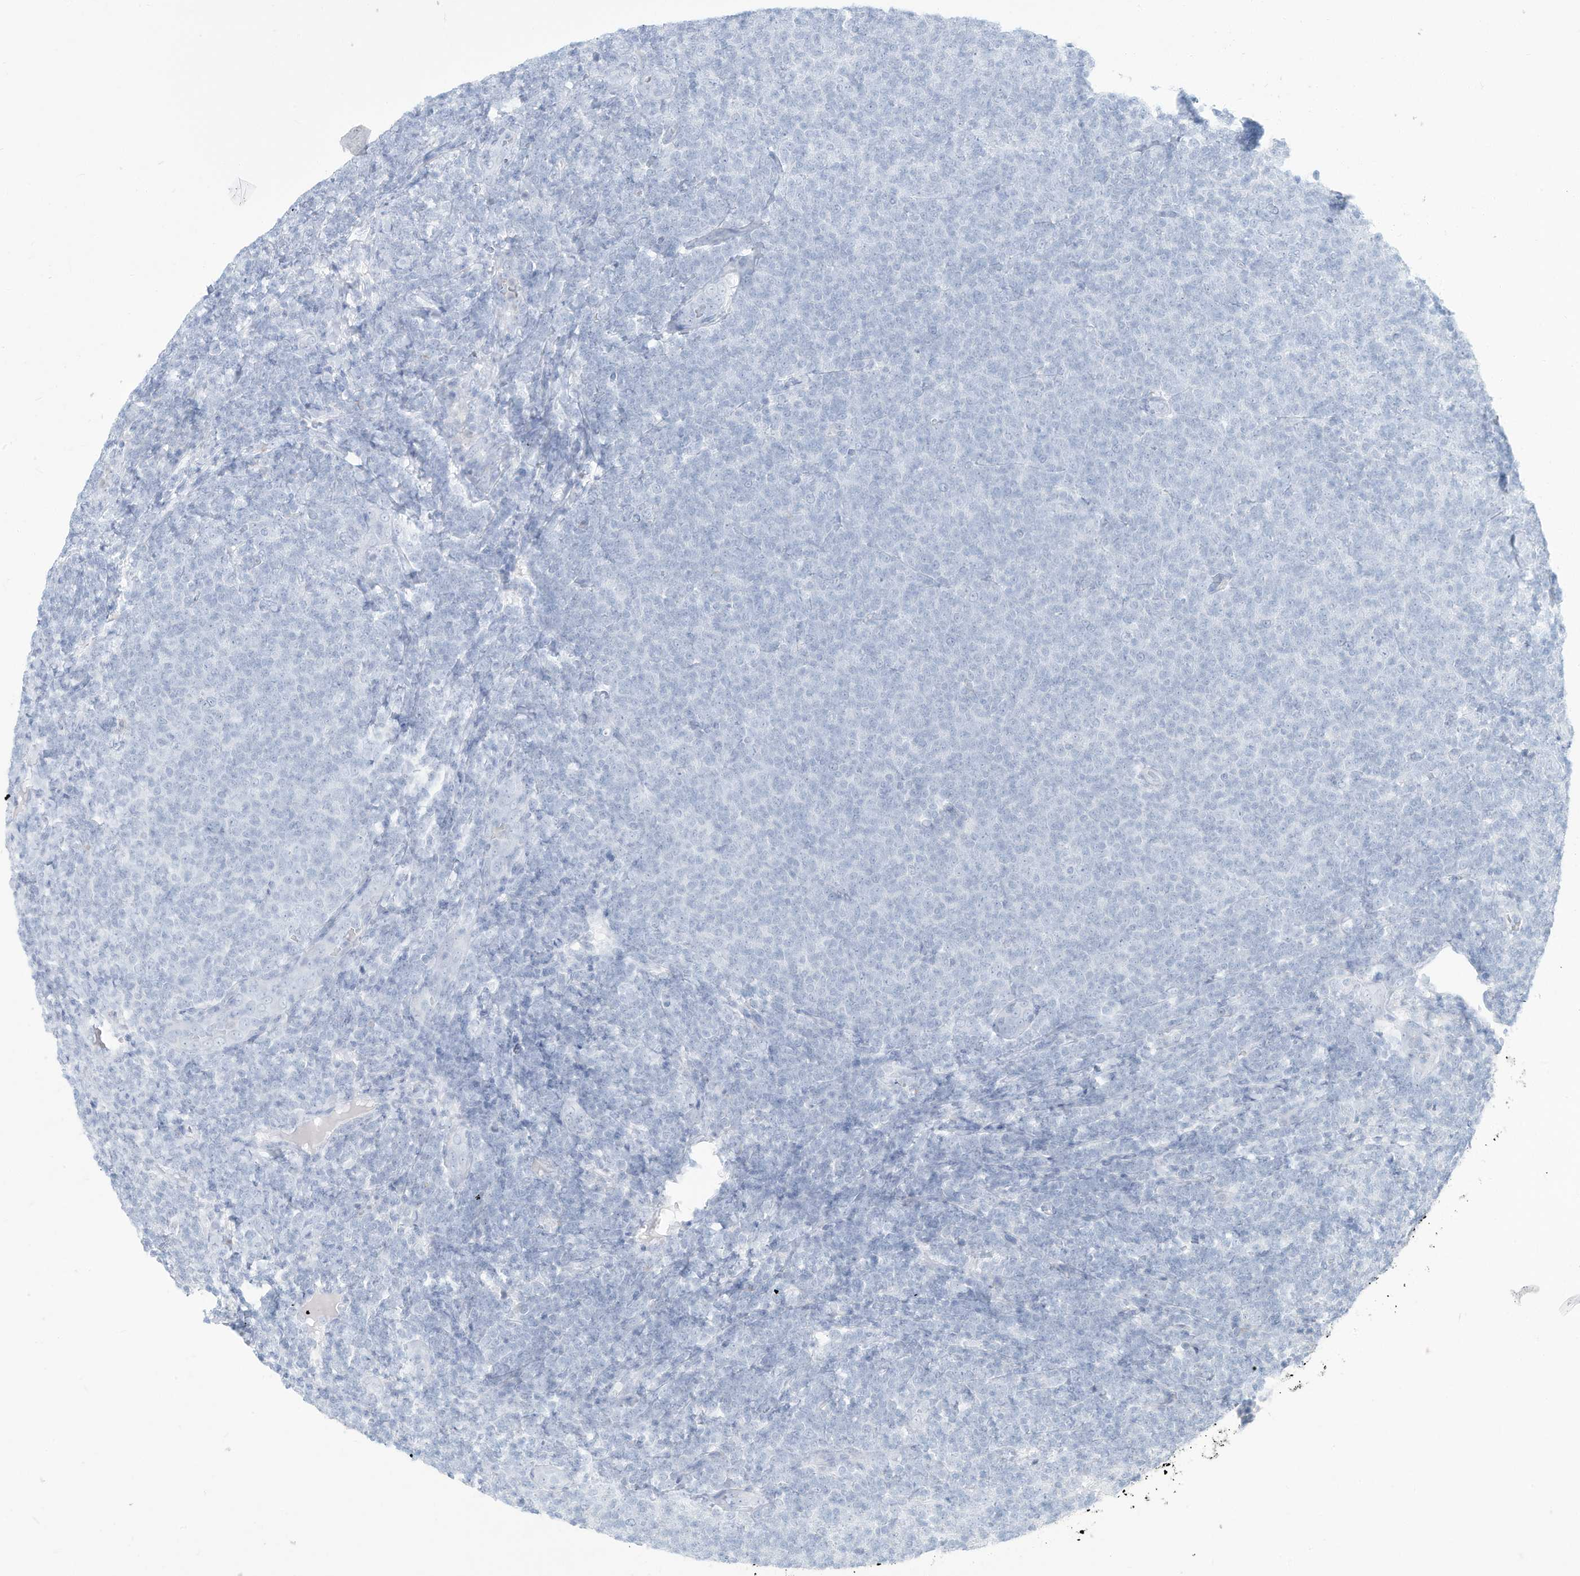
{"staining": {"intensity": "negative", "quantity": "none", "location": "none"}, "tissue": "lymphoma", "cell_type": "Tumor cells", "image_type": "cancer", "snomed": [{"axis": "morphology", "description": "Malignant lymphoma, non-Hodgkin's type, Low grade"}, {"axis": "topography", "description": "Lymph node"}], "caption": "IHC of human lymphoma shows no expression in tumor cells.", "gene": "ERI2", "patient": {"sex": "male", "age": 66}}